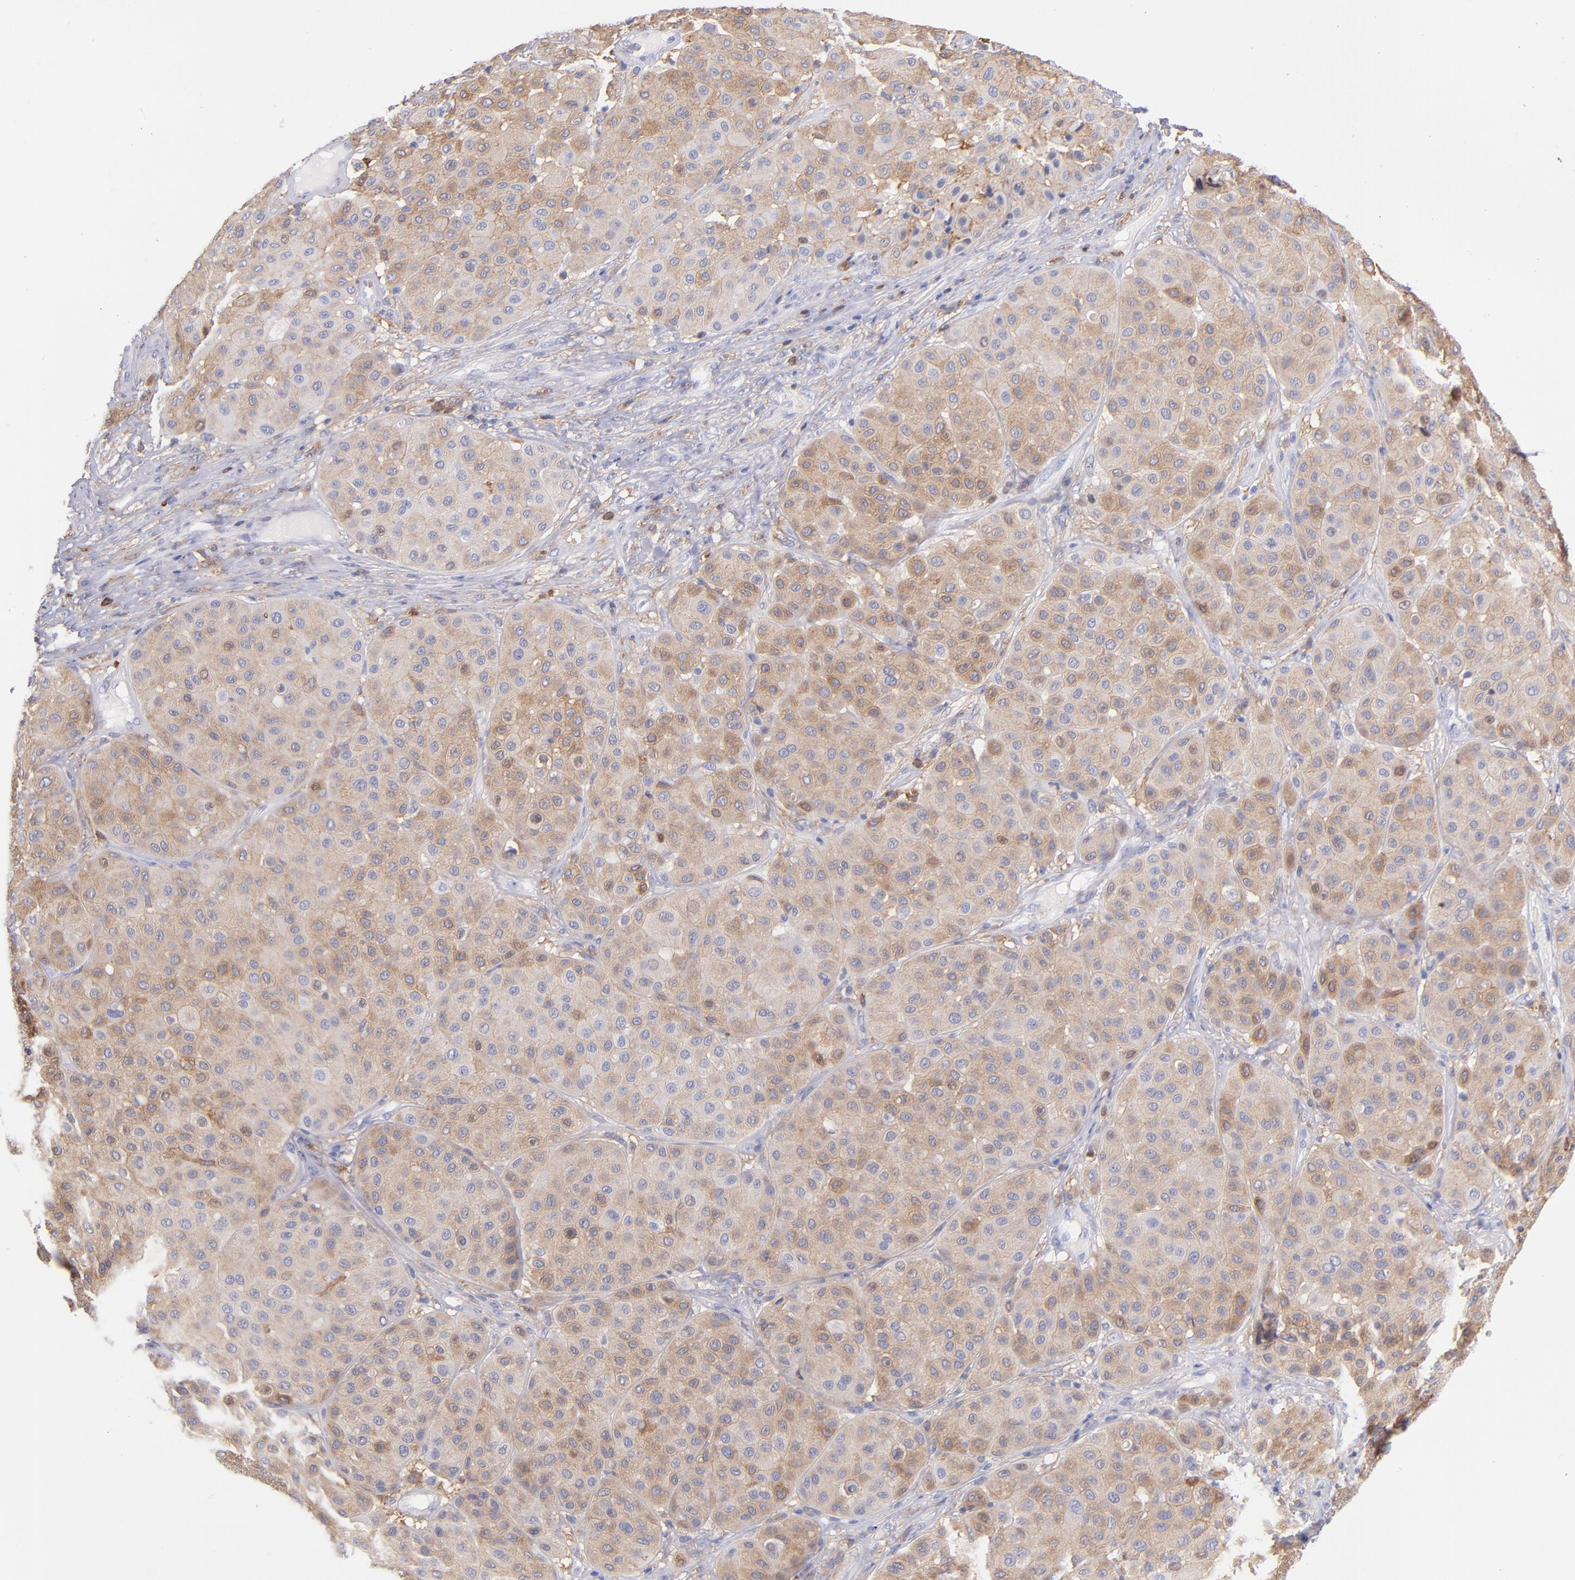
{"staining": {"intensity": "moderate", "quantity": ">75%", "location": "cytoplasmic/membranous"}, "tissue": "melanoma", "cell_type": "Tumor cells", "image_type": "cancer", "snomed": [{"axis": "morphology", "description": "Normal tissue, NOS"}, {"axis": "morphology", "description": "Malignant melanoma, Metastatic site"}, {"axis": "topography", "description": "Skin"}], "caption": "Malignant melanoma (metastatic site) stained with a protein marker demonstrates moderate staining in tumor cells.", "gene": "PRKCA", "patient": {"sex": "male", "age": 41}}